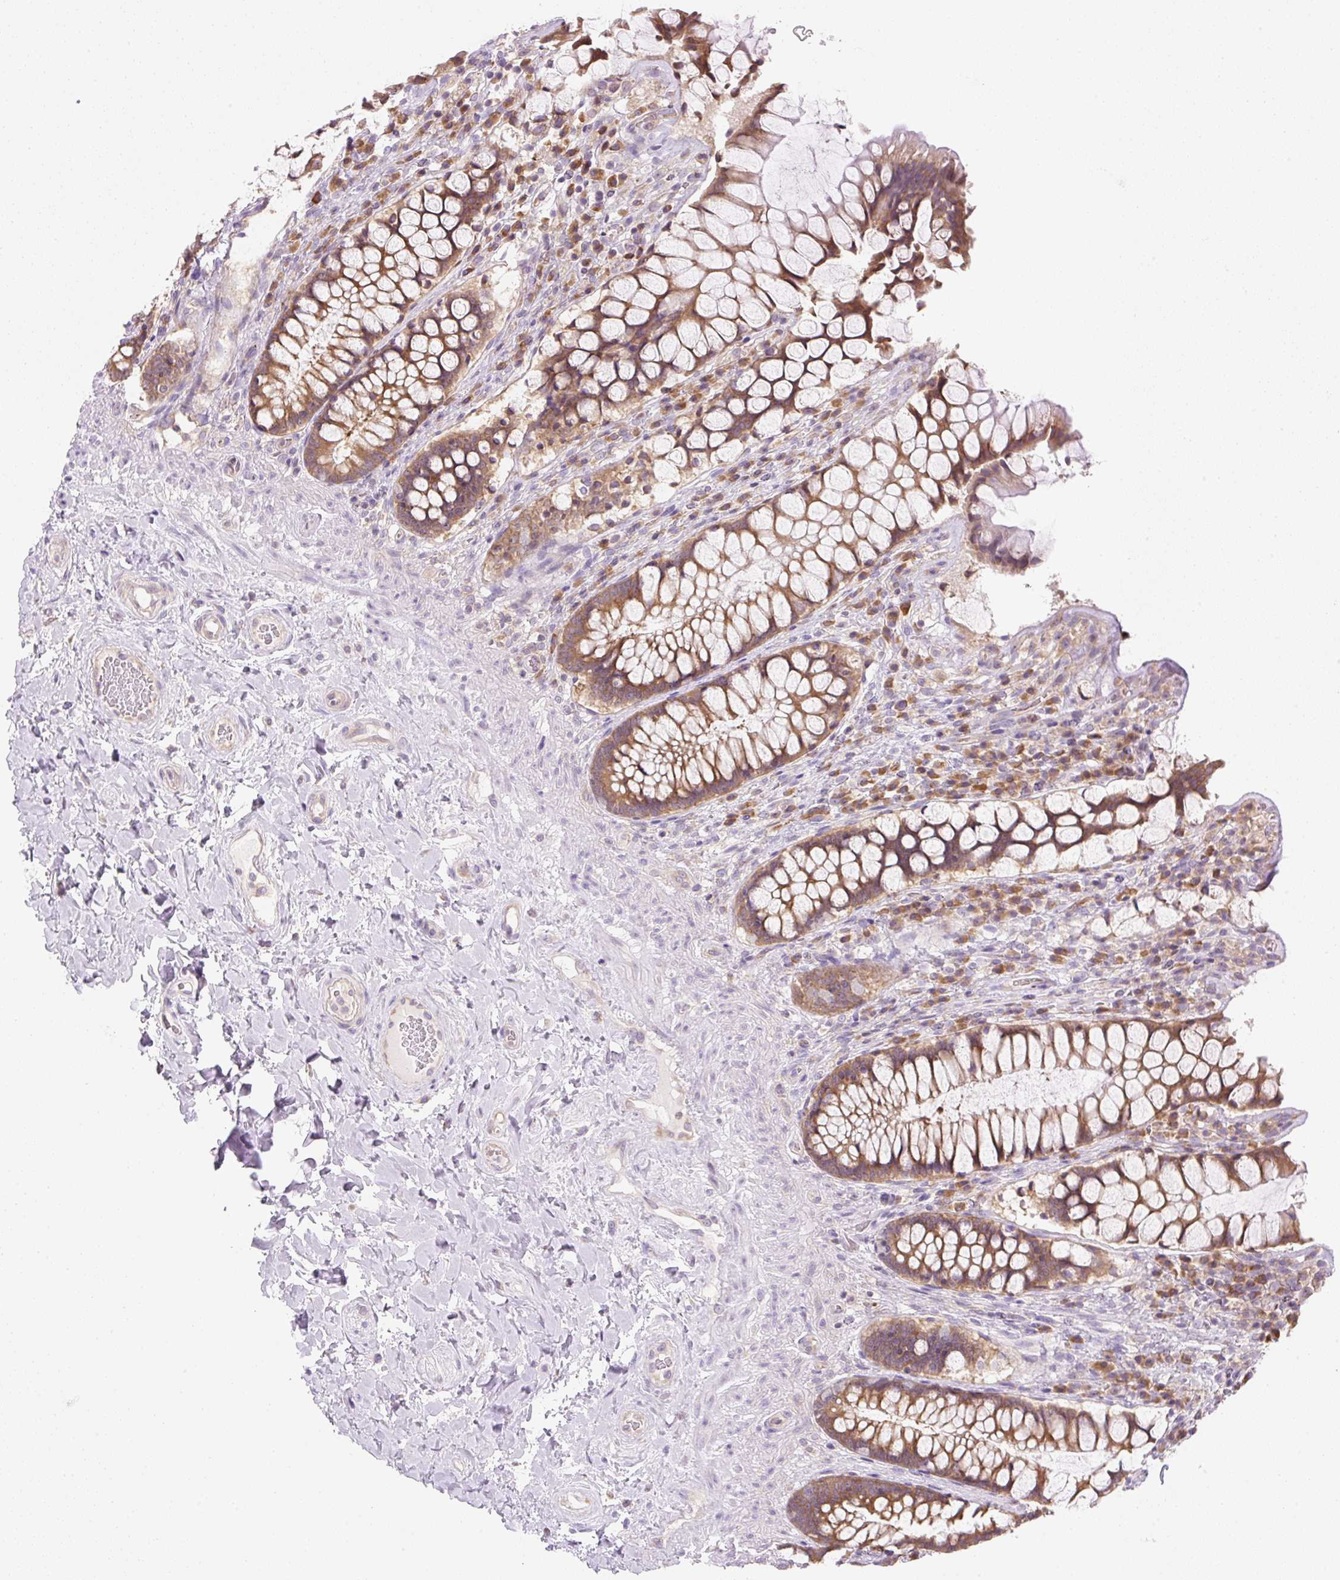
{"staining": {"intensity": "moderate", "quantity": ">75%", "location": "cytoplasmic/membranous"}, "tissue": "rectum", "cell_type": "Glandular cells", "image_type": "normal", "snomed": [{"axis": "morphology", "description": "Normal tissue, NOS"}, {"axis": "topography", "description": "Rectum"}], "caption": "The immunohistochemical stain highlights moderate cytoplasmic/membranous staining in glandular cells of benign rectum.", "gene": "RPL18A", "patient": {"sex": "female", "age": 58}}